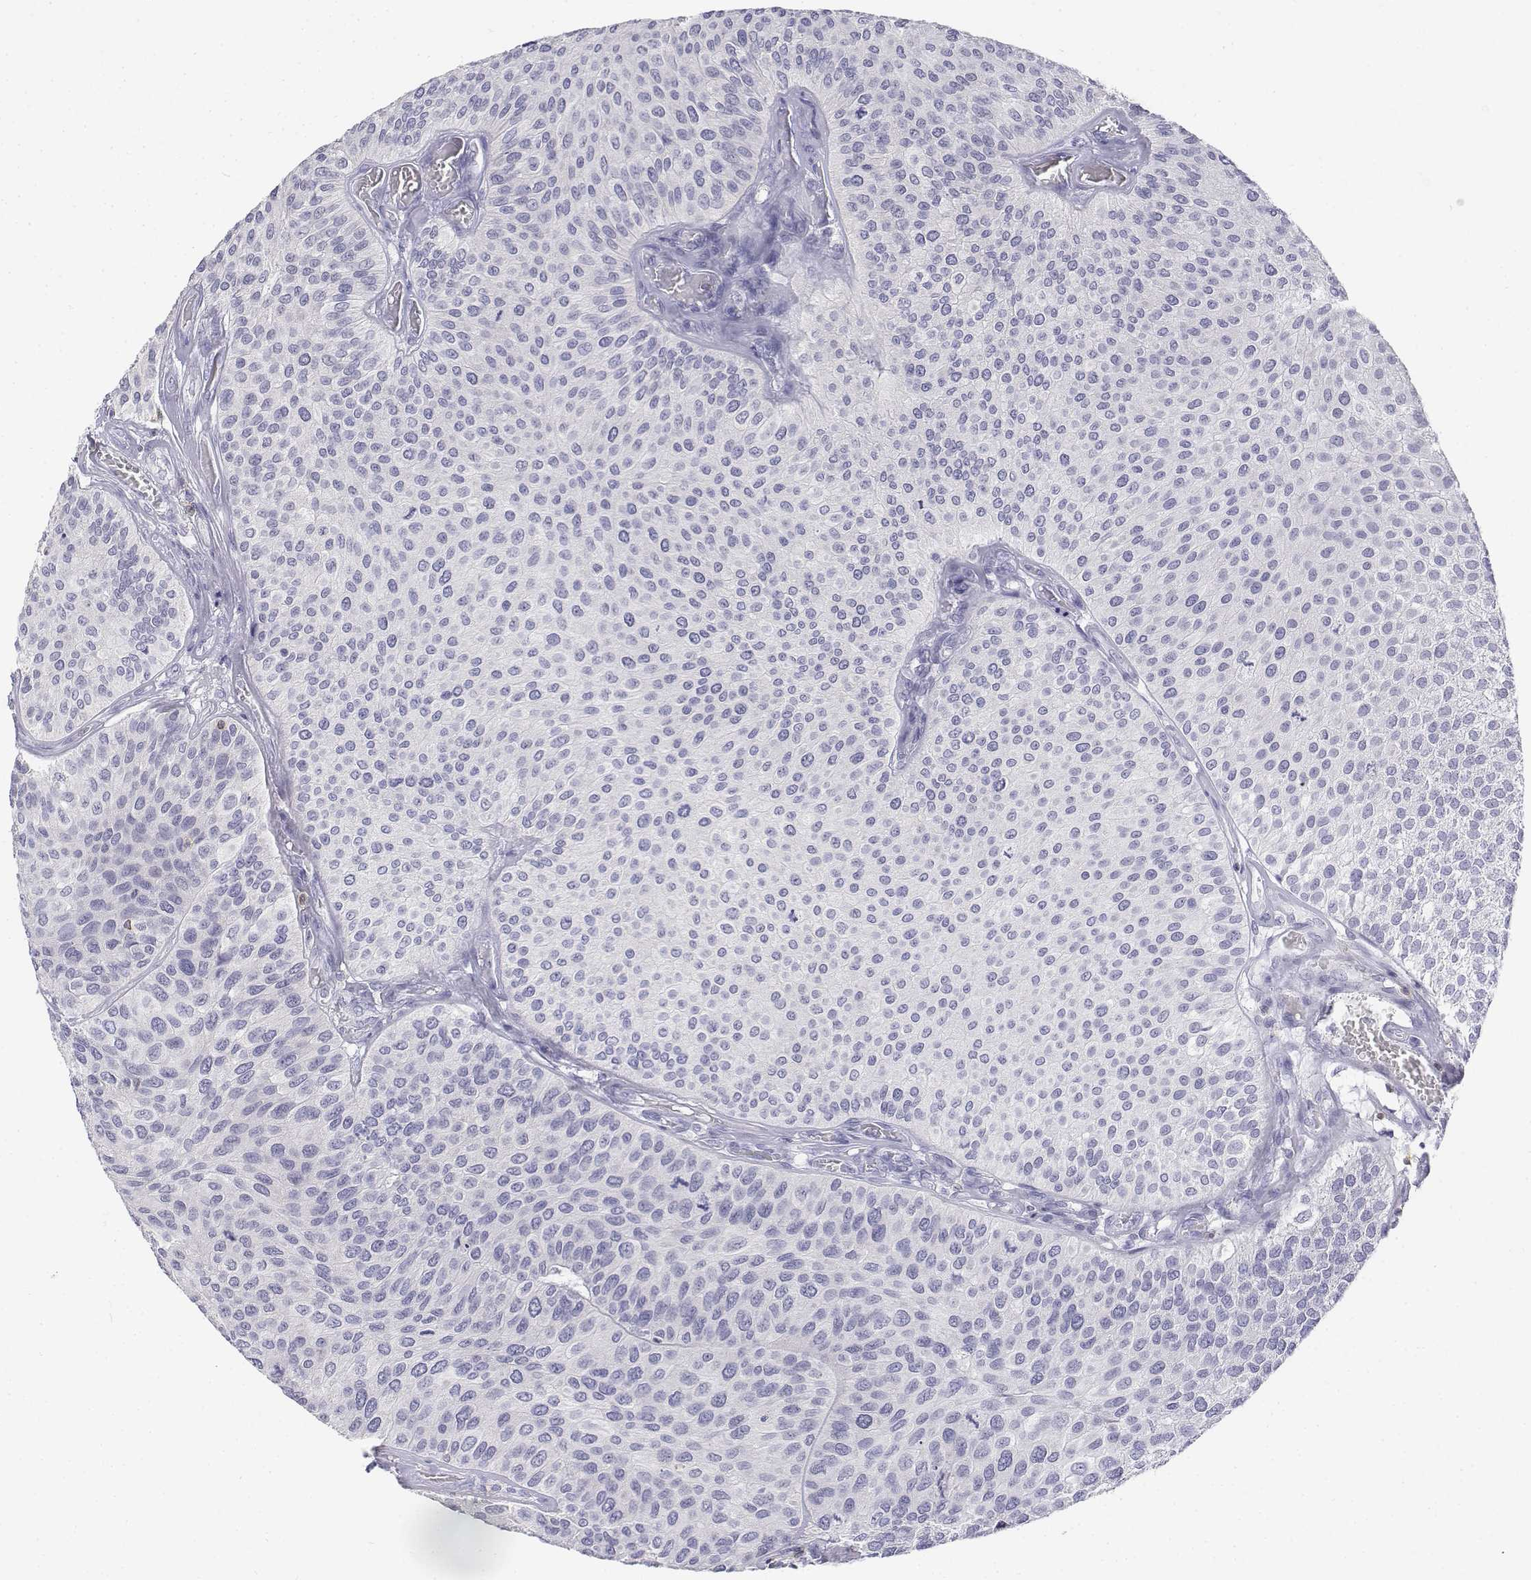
{"staining": {"intensity": "negative", "quantity": "none", "location": "none"}, "tissue": "urothelial cancer", "cell_type": "Tumor cells", "image_type": "cancer", "snomed": [{"axis": "morphology", "description": "Urothelial carcinoma, Low grade"}, {"axis": "topography", "description": "Urinary bladder"}], "caption": "This histopathology image is of low-grade urothelial carcinoma stained with immunohistochemistry (IHC) to label a protein in brown with the nuclei are counter-stained blue. There is no positivity in tumor cells. (DAB (3,3'-diaminobenzidine) immunohistochemistry visualized using brightfield microscopy, high magnification).", "gene": "CD3E", "patient": {"sex": "female", "age": 87}}